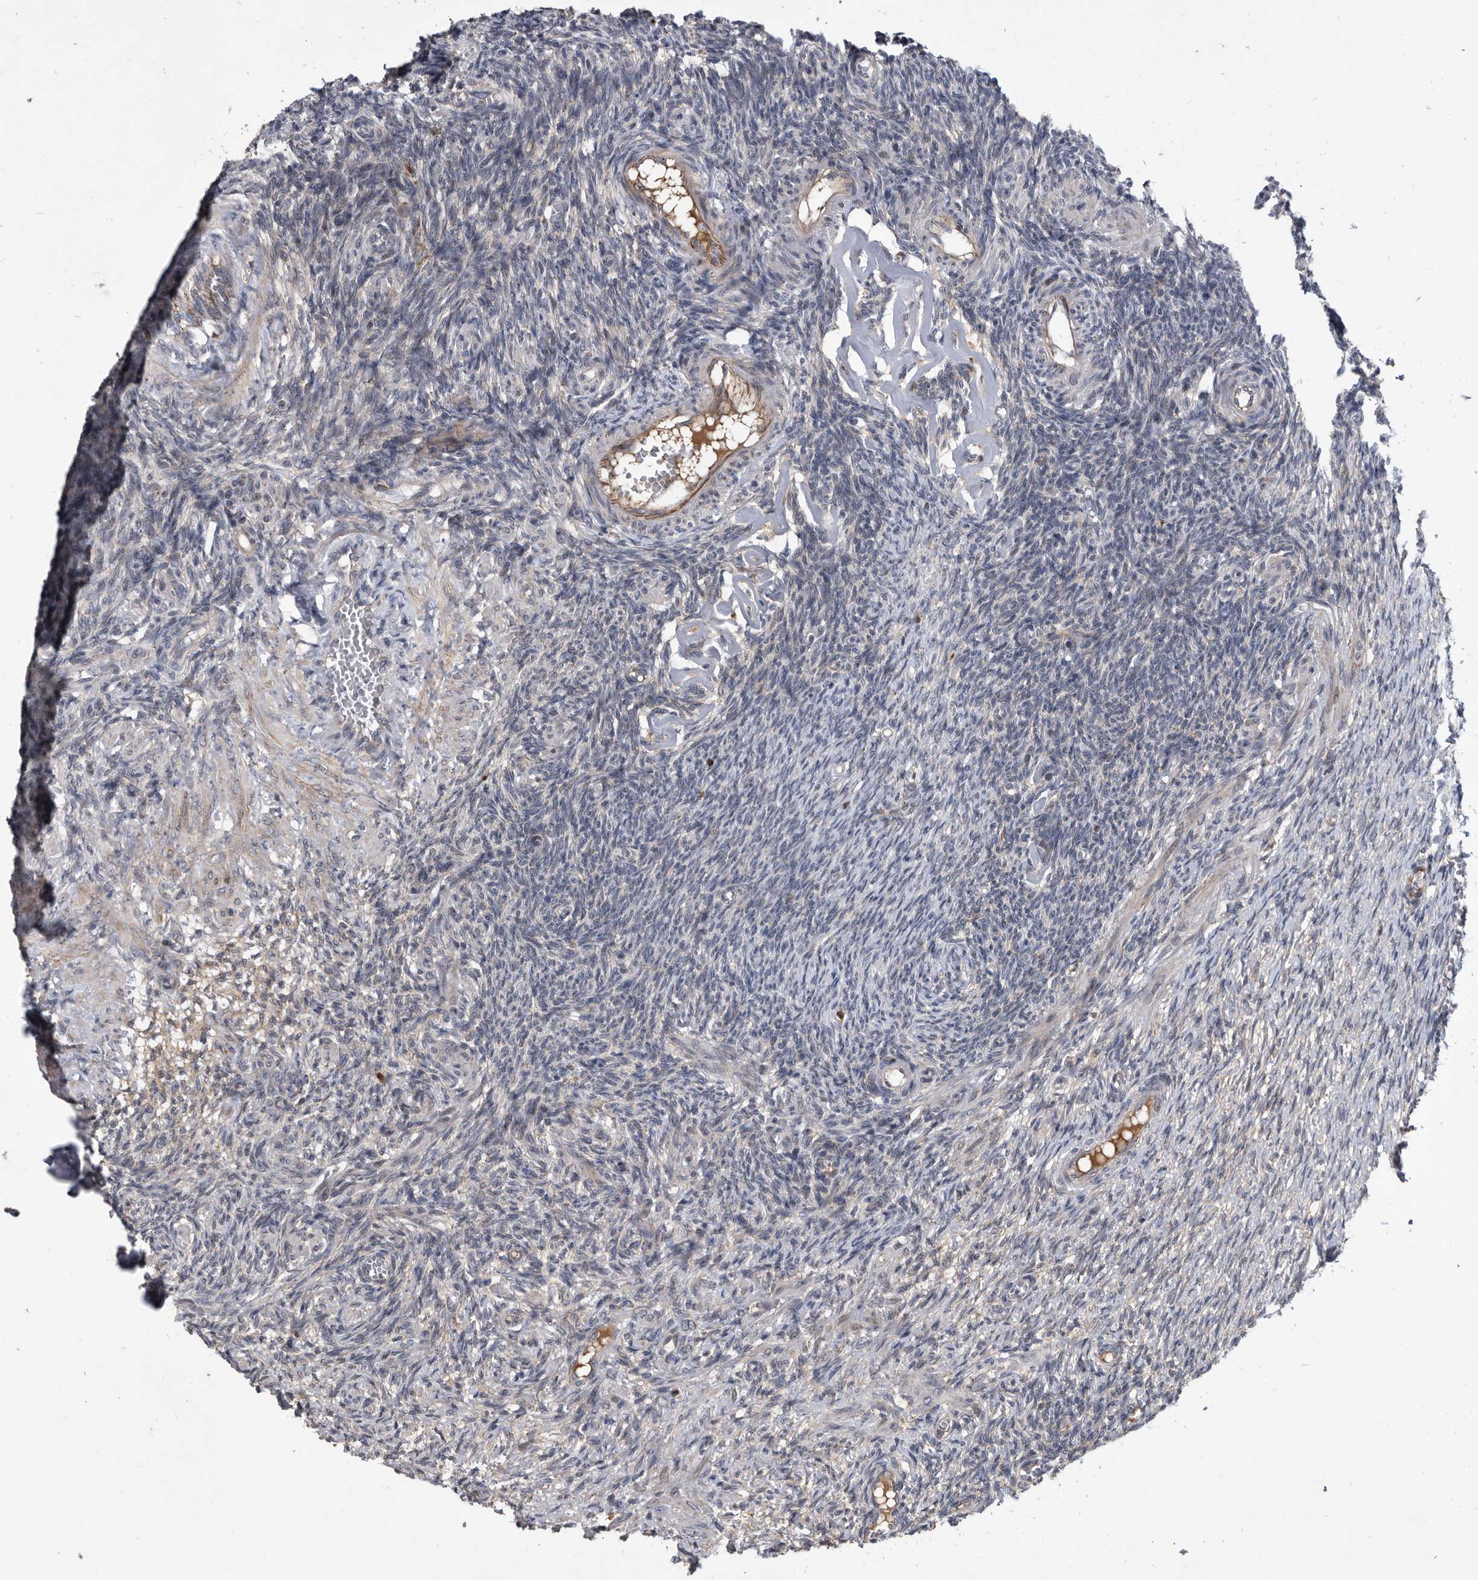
{"staining": {"intensity": "negative", "quantity": "none", "location": "none"}, "tissue": "ovary", "cell_type": "Follicle cells", "image_type": "normal", "snomed": [{"axis": "morphology", "description": "Normal tissue, NOS"}, {"axis": "topography", "description": "Ovary"}], "caption": "IHC of normal human ovary exhibits no expression in follicle cells. (DAB (3,3'-diaminobenzidine) IHC visualized using brightfield microscopy, high magnification).", "gene": "PI15", "patient": {"sex": "female", "age": 27}}